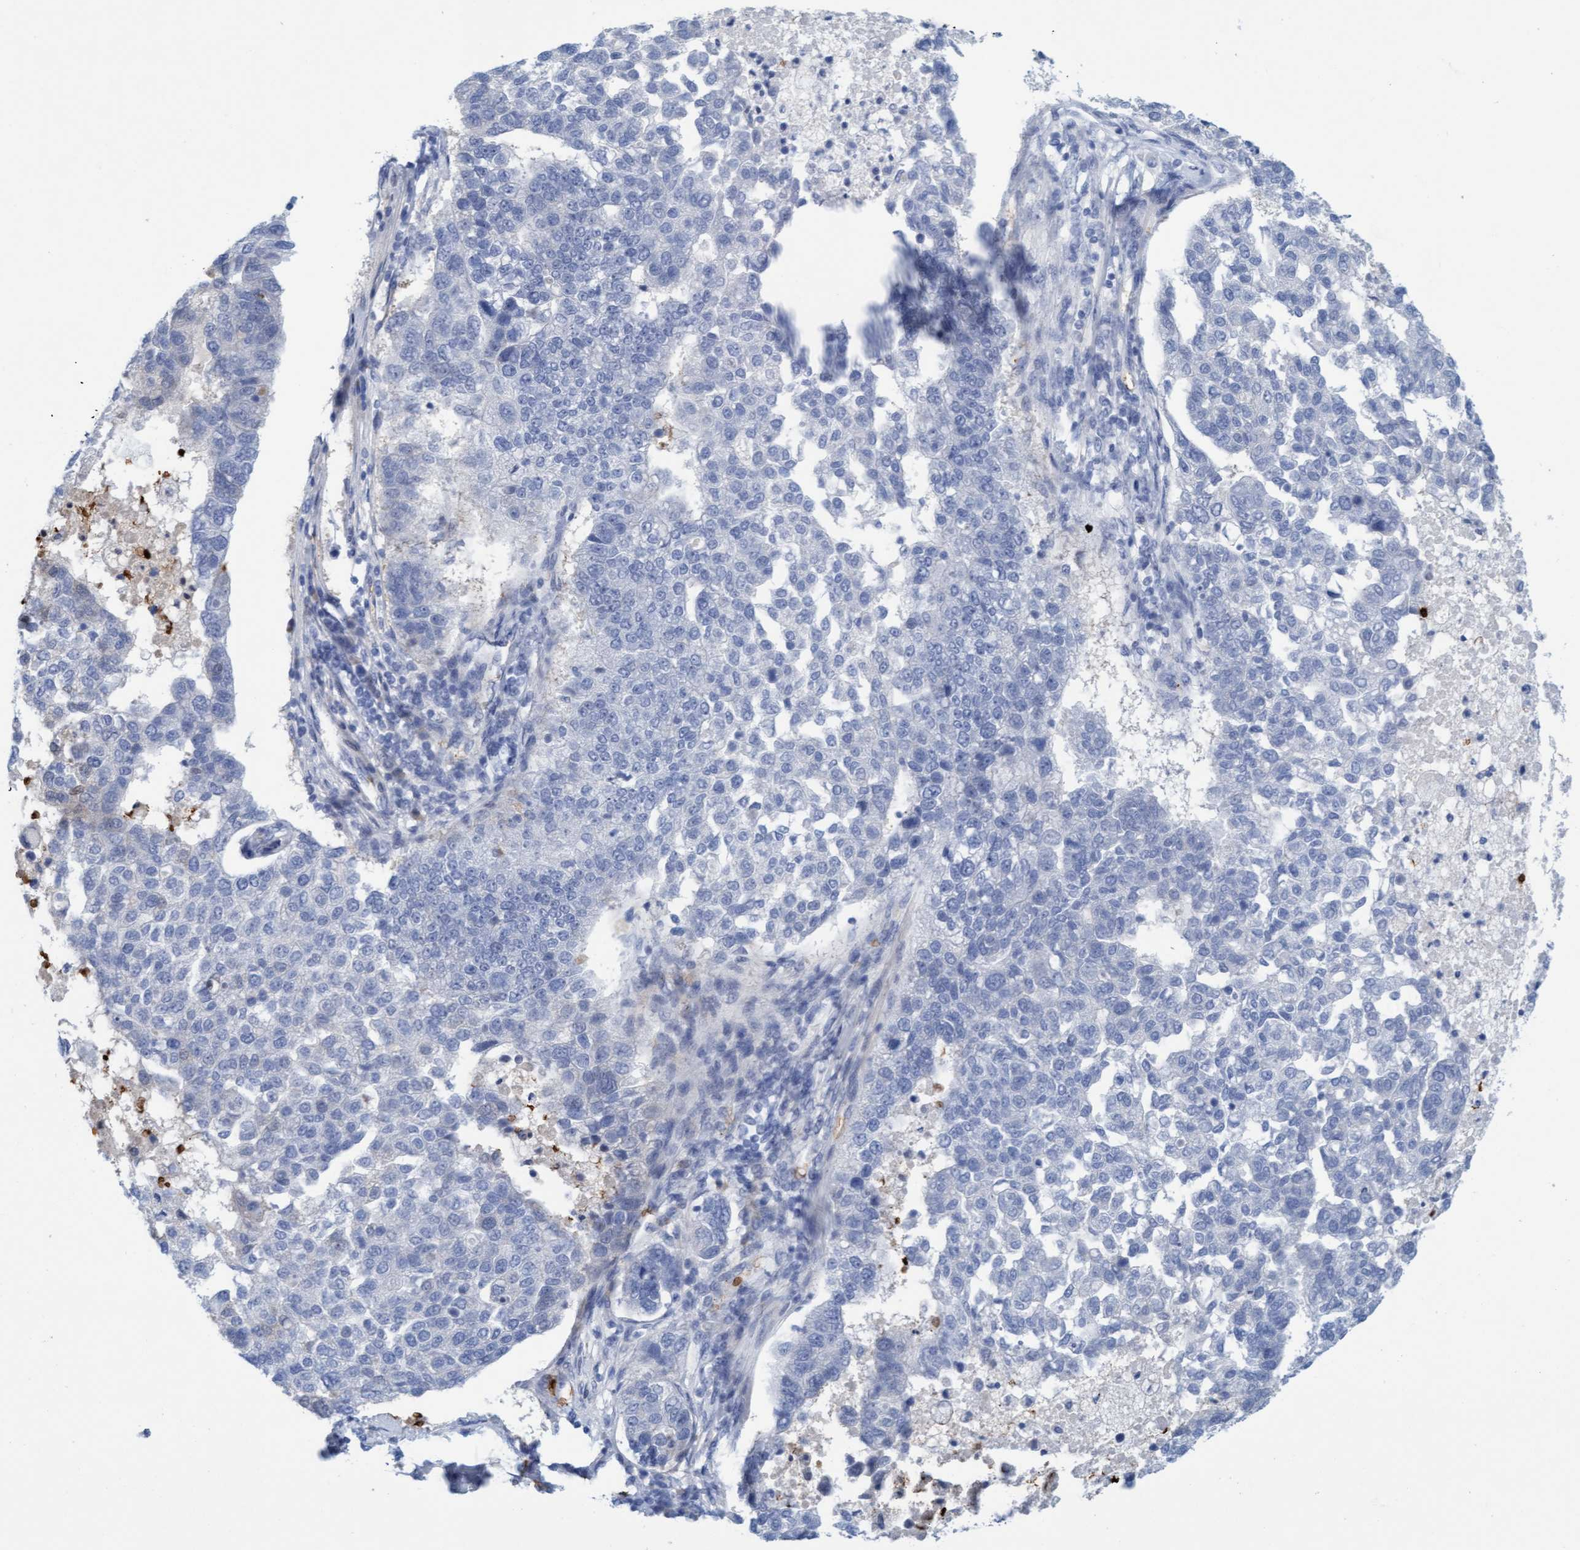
{"staining": {"intensity": "negative", "quantity": "none", "location": "none"}, "tissue": "pancreatic cancer", "cell_type": "Tumor cells", "image_type": "cancer", "snomed": [{"axis": "morphology", "description": "Adenocarcinoma, NOS"}, {"axis": "topography", "description": "Pancreas"}], "caption": "An image of adenocarcinoma (pancreatic) stained for a protein shows no brown staining in tumor cells.", "gene": "P2RX5", "patient": {"sex": "female", "age": 61}}